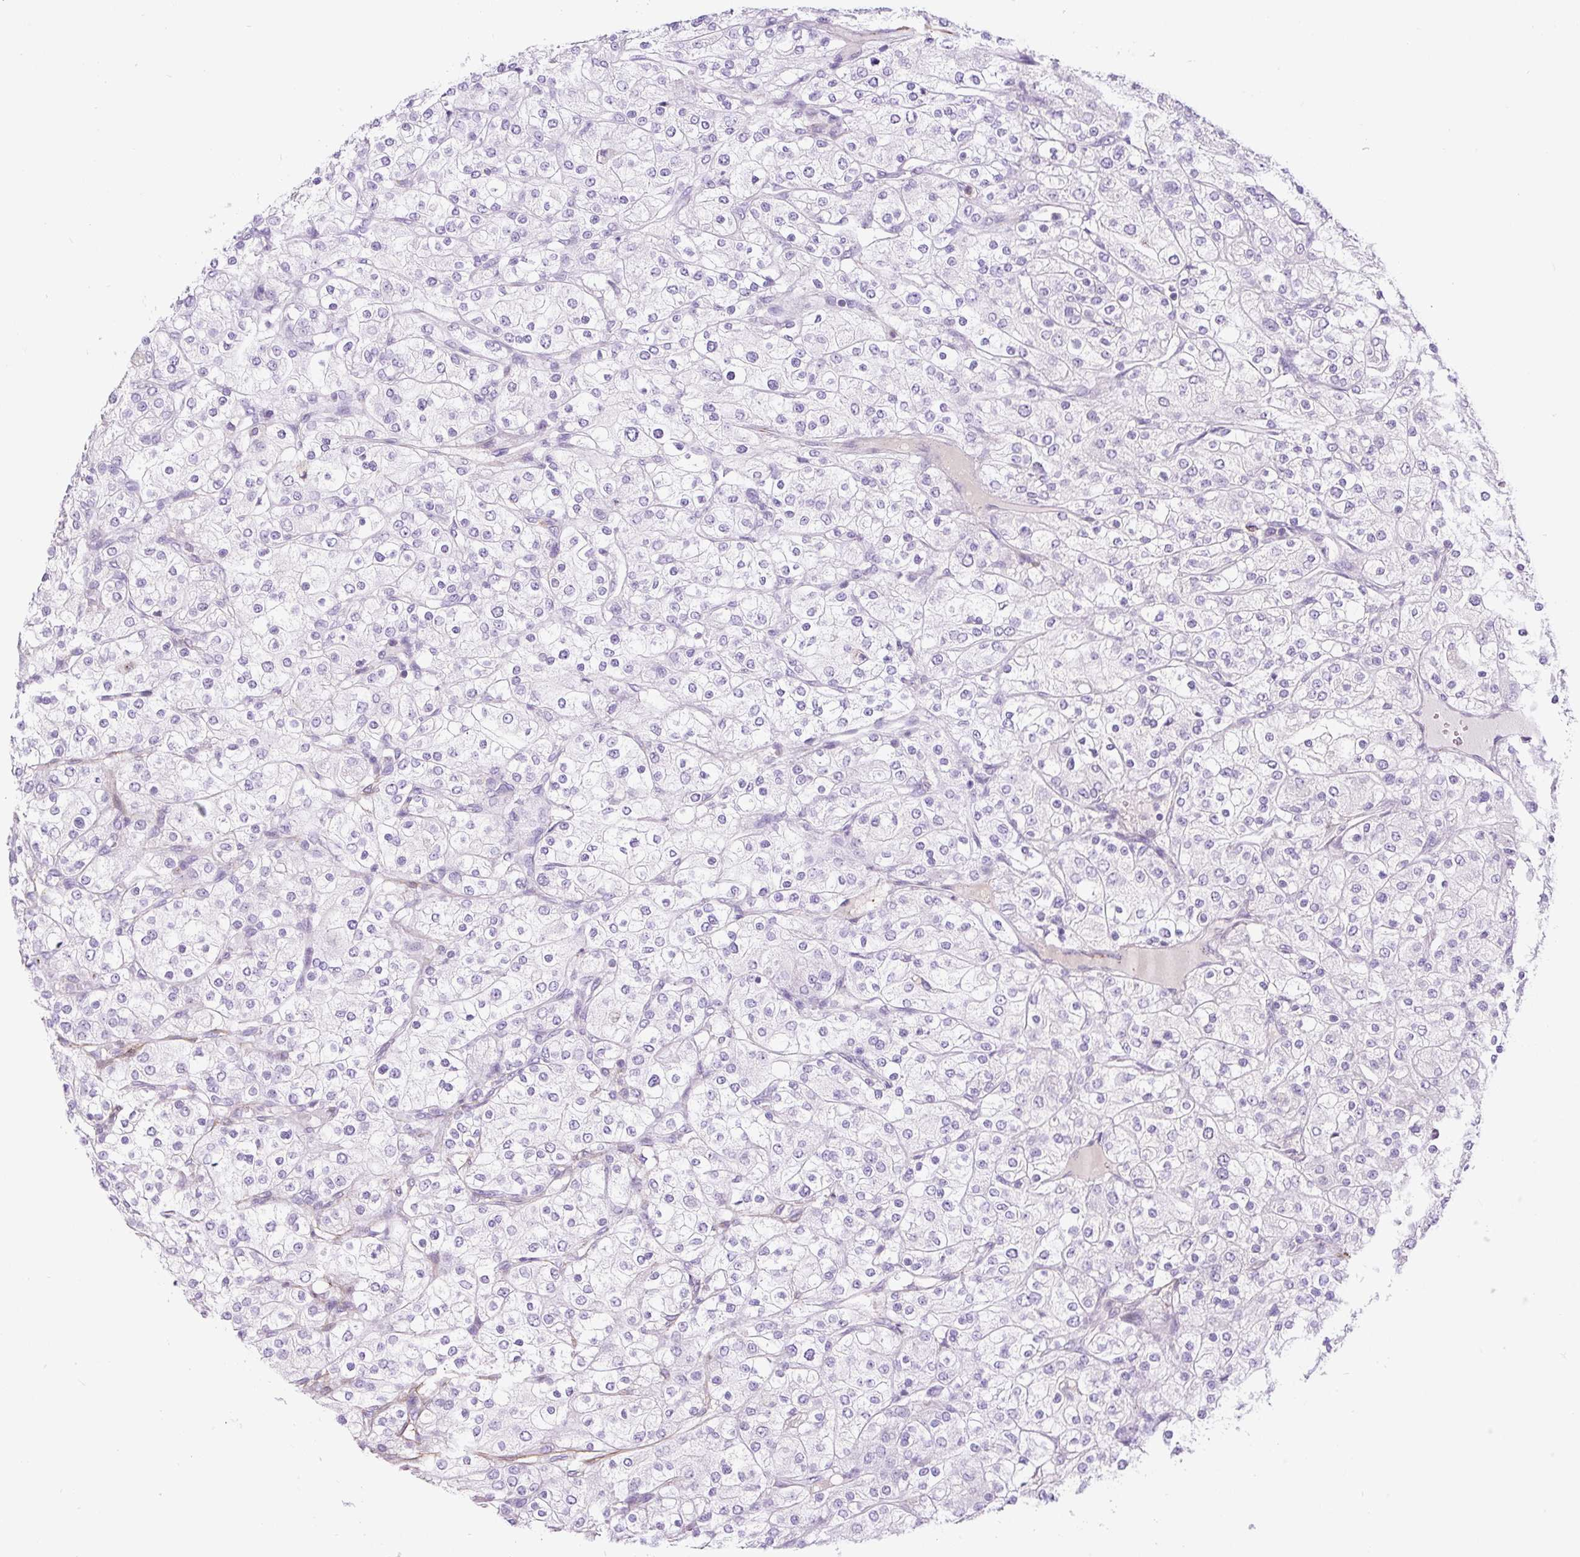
{"staining": {"intensity": "negative", "quantity": "none", "location": "none"}, "tissue": "renal cancer", "cell_type": "Tumor cells", "image_type": "cancer", "snomed": [{"axis": "morphology", "description": "Adenocarcinoma, NOS"}, {"axis": "topography", "description": "Kidney"}], "caption": "A photomicrograph of human renal adenocarcinoma is negative for staining in tumor cells.", "gene": "B3GALT5", "patient": {"sex": "male", "age": 80}}